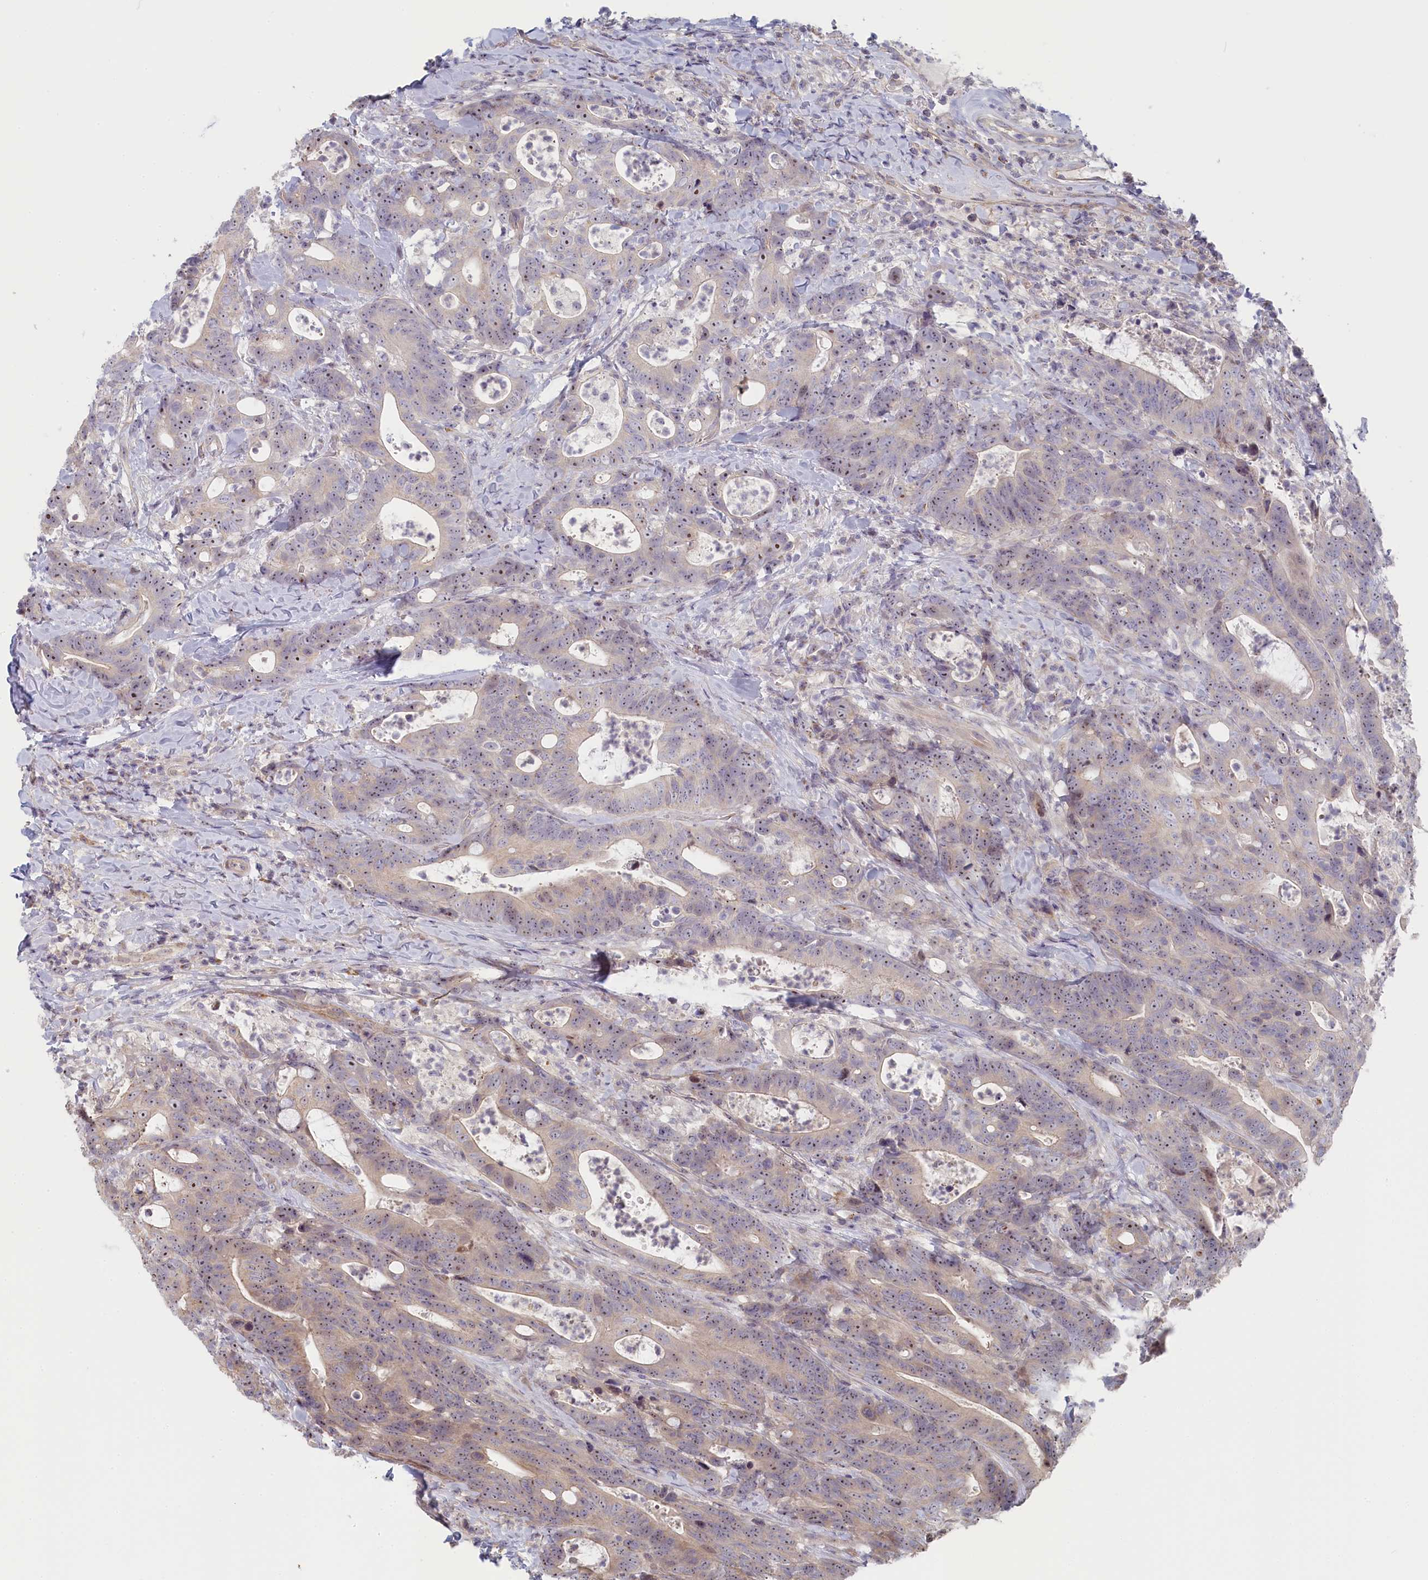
{"staining": {"intensity": "weak", "quantity": ">75%", "location": "nuclear"}, "tissue": "colorectal cancer", "cell_type": "Tumor cells", "image_type": "cancer", "snomed": [{"axis": "morphology", "description": "Adenocarcinoma, NOS"}, {"axis": "topography", "description": "Colon"}], "caption": "Immunohistochemistry staining of colorectal adenocarcinoma, which reveals low levels of weak nuclear staining in approximately >75% of tumor cells indicating weak nuclear protein staining. The staining was performed using DAB (brown) for protein detection and nuclei were counterstained in hematoxylin (blue).", "gene": "INTS4", "patient": {"sex": "female", "age": 82}}